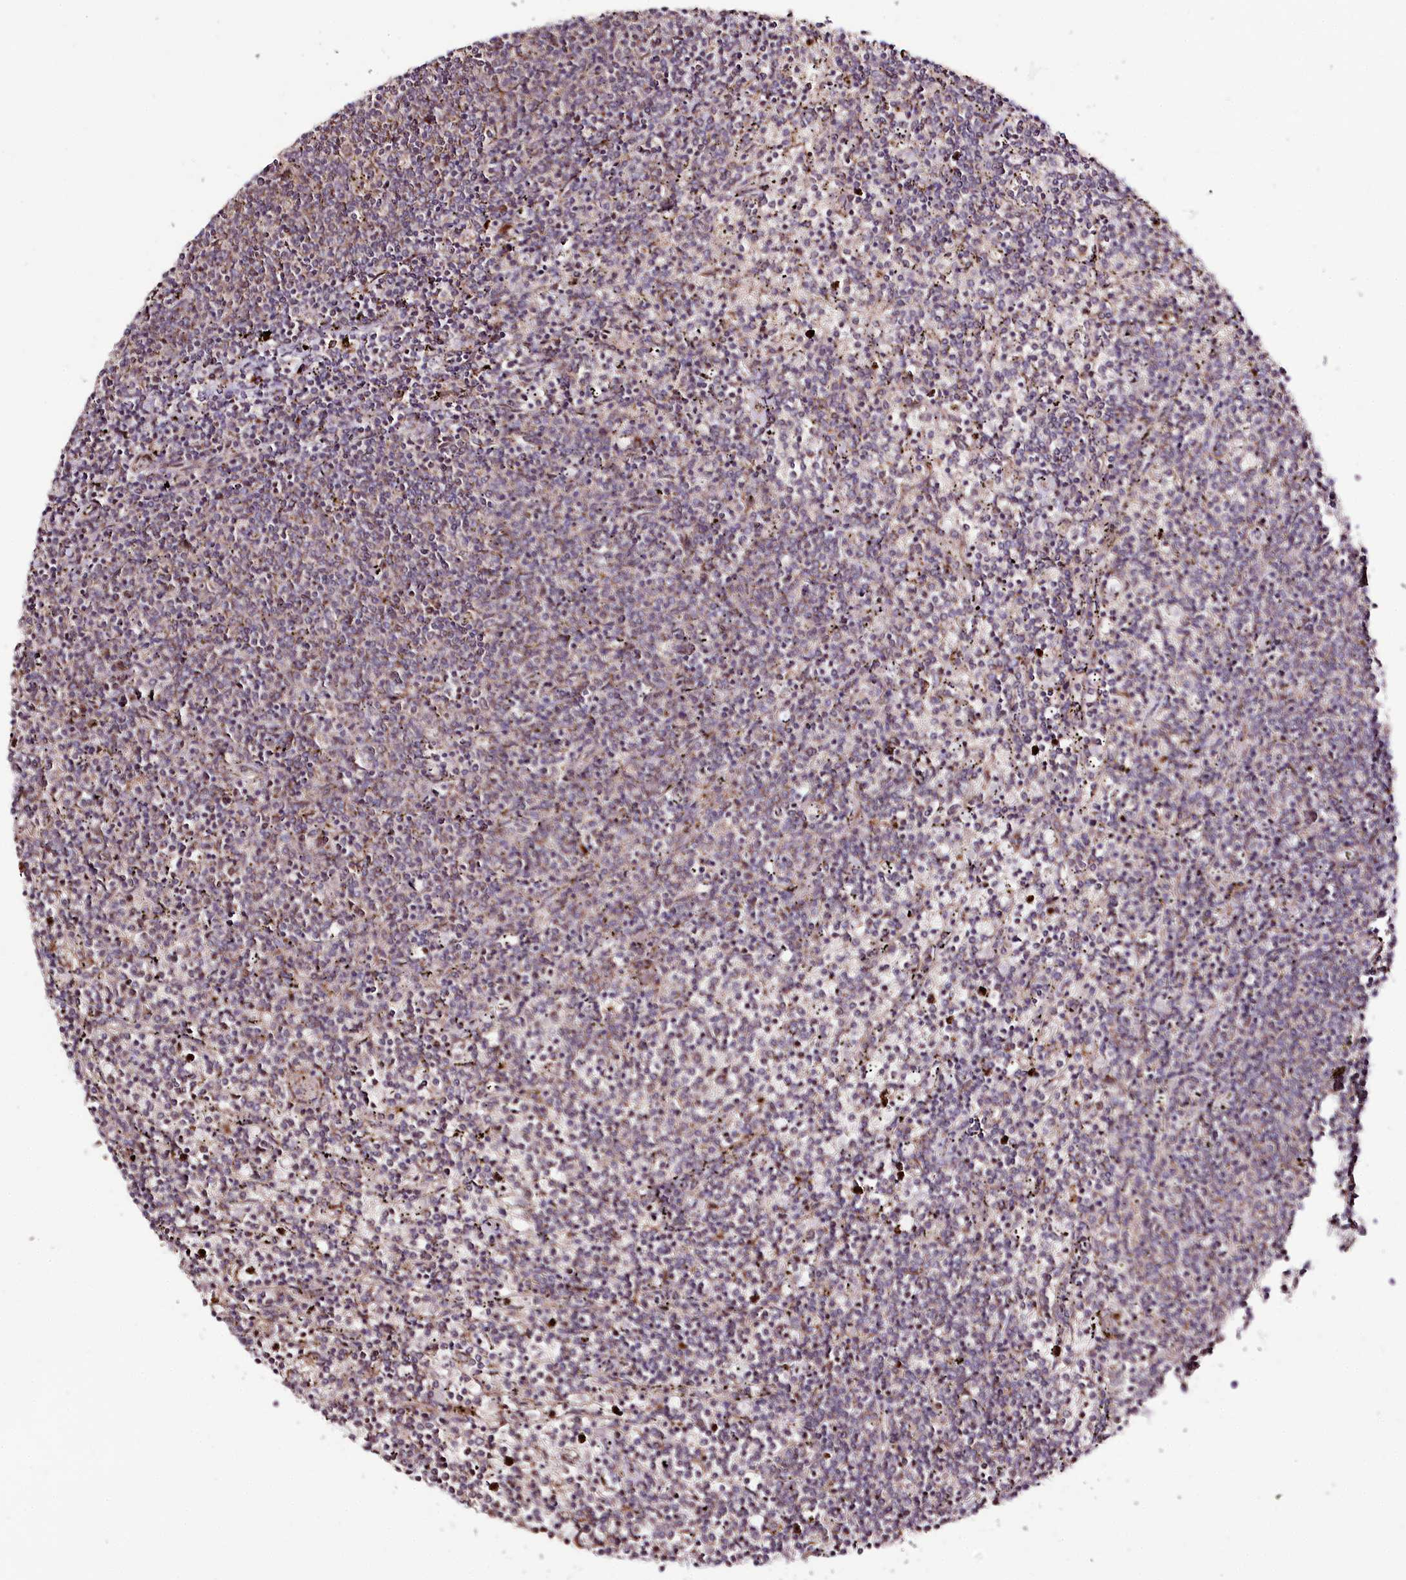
{"staining": {"intensity": "weak", "quantity": "<25%", "location": "cytoplasmic/membranous"}, "tissue": "lymphoma", "cell_type": "Tumor cells", "image_type": "cancer", "snomed": [{"axis": "morphology", "description": "Malignant lymphoma, non-Hodgkin's type, Low grade"}, {"axis": "topography", "description": "Spleen"}], "caption": "IHC histopathology image of human malignant lymphoma, non-Hodgkin's type (low-grade) stained for a protein (brown), which demonstrates no staining in tumor cells.", "gene": "DMP1", "patient": {"sex": "female", "age": 50}}